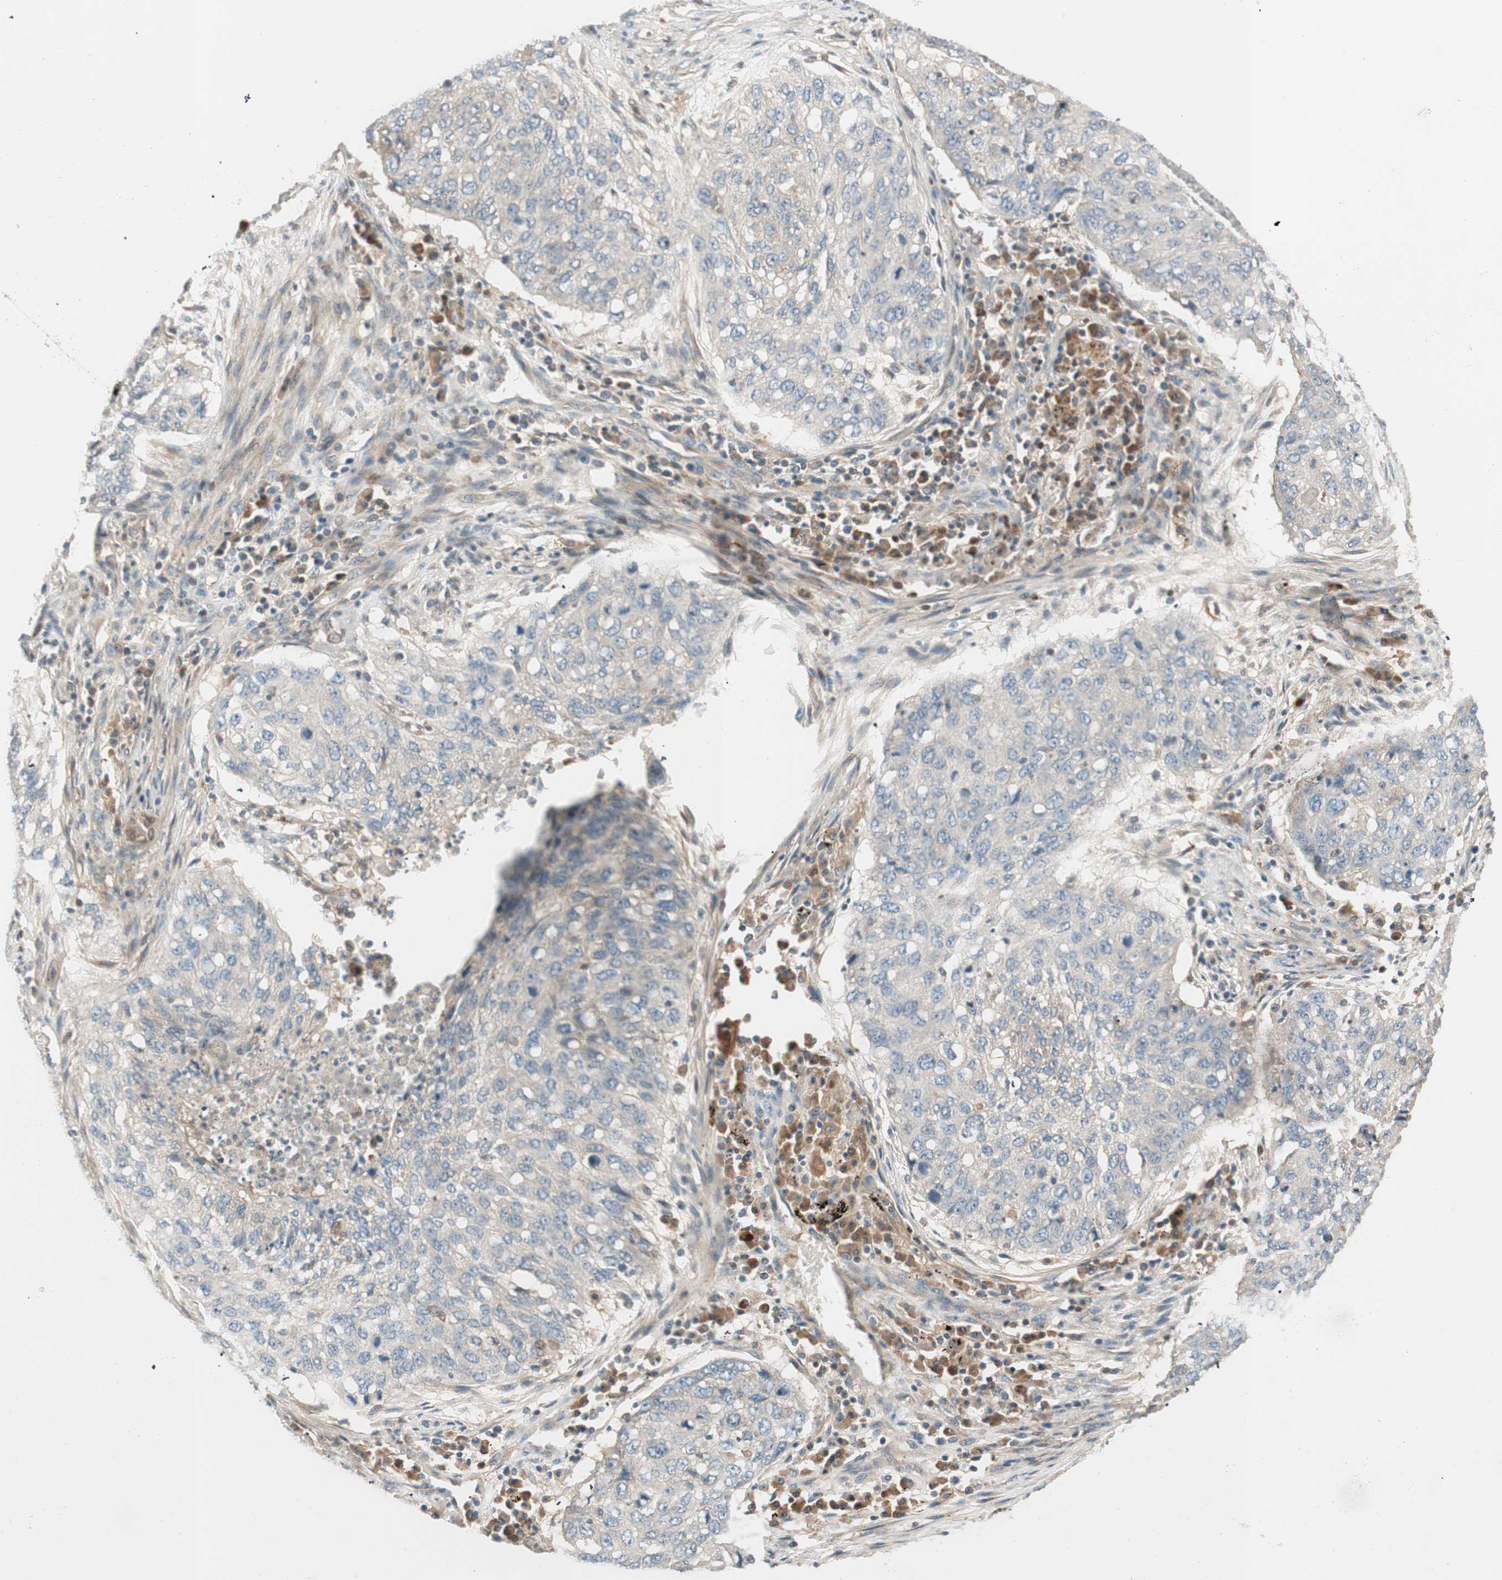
{"staining": {"intensity": "weak", "quantity": "25%-75%", "location": "cytoplasmic/membranous"}, "tissue": "lung cancer", "cell_type": "Tumor cells", "image_type": "cancer", "snomed": [{"axis": "morphology", "description": "Squamous cell carcinoma, NOS"}, {"axis": "topography", "description": "Lung"}], "caption": "Immunohistochemistry (IHC) of human lung squamous cell carcinoma reveals low levels of weak cytoplasmic/membranous expression in approximately 25%-75% of tumor cells.", "gene": "GALT", "patient": {"sex": "female", "age": 63}}